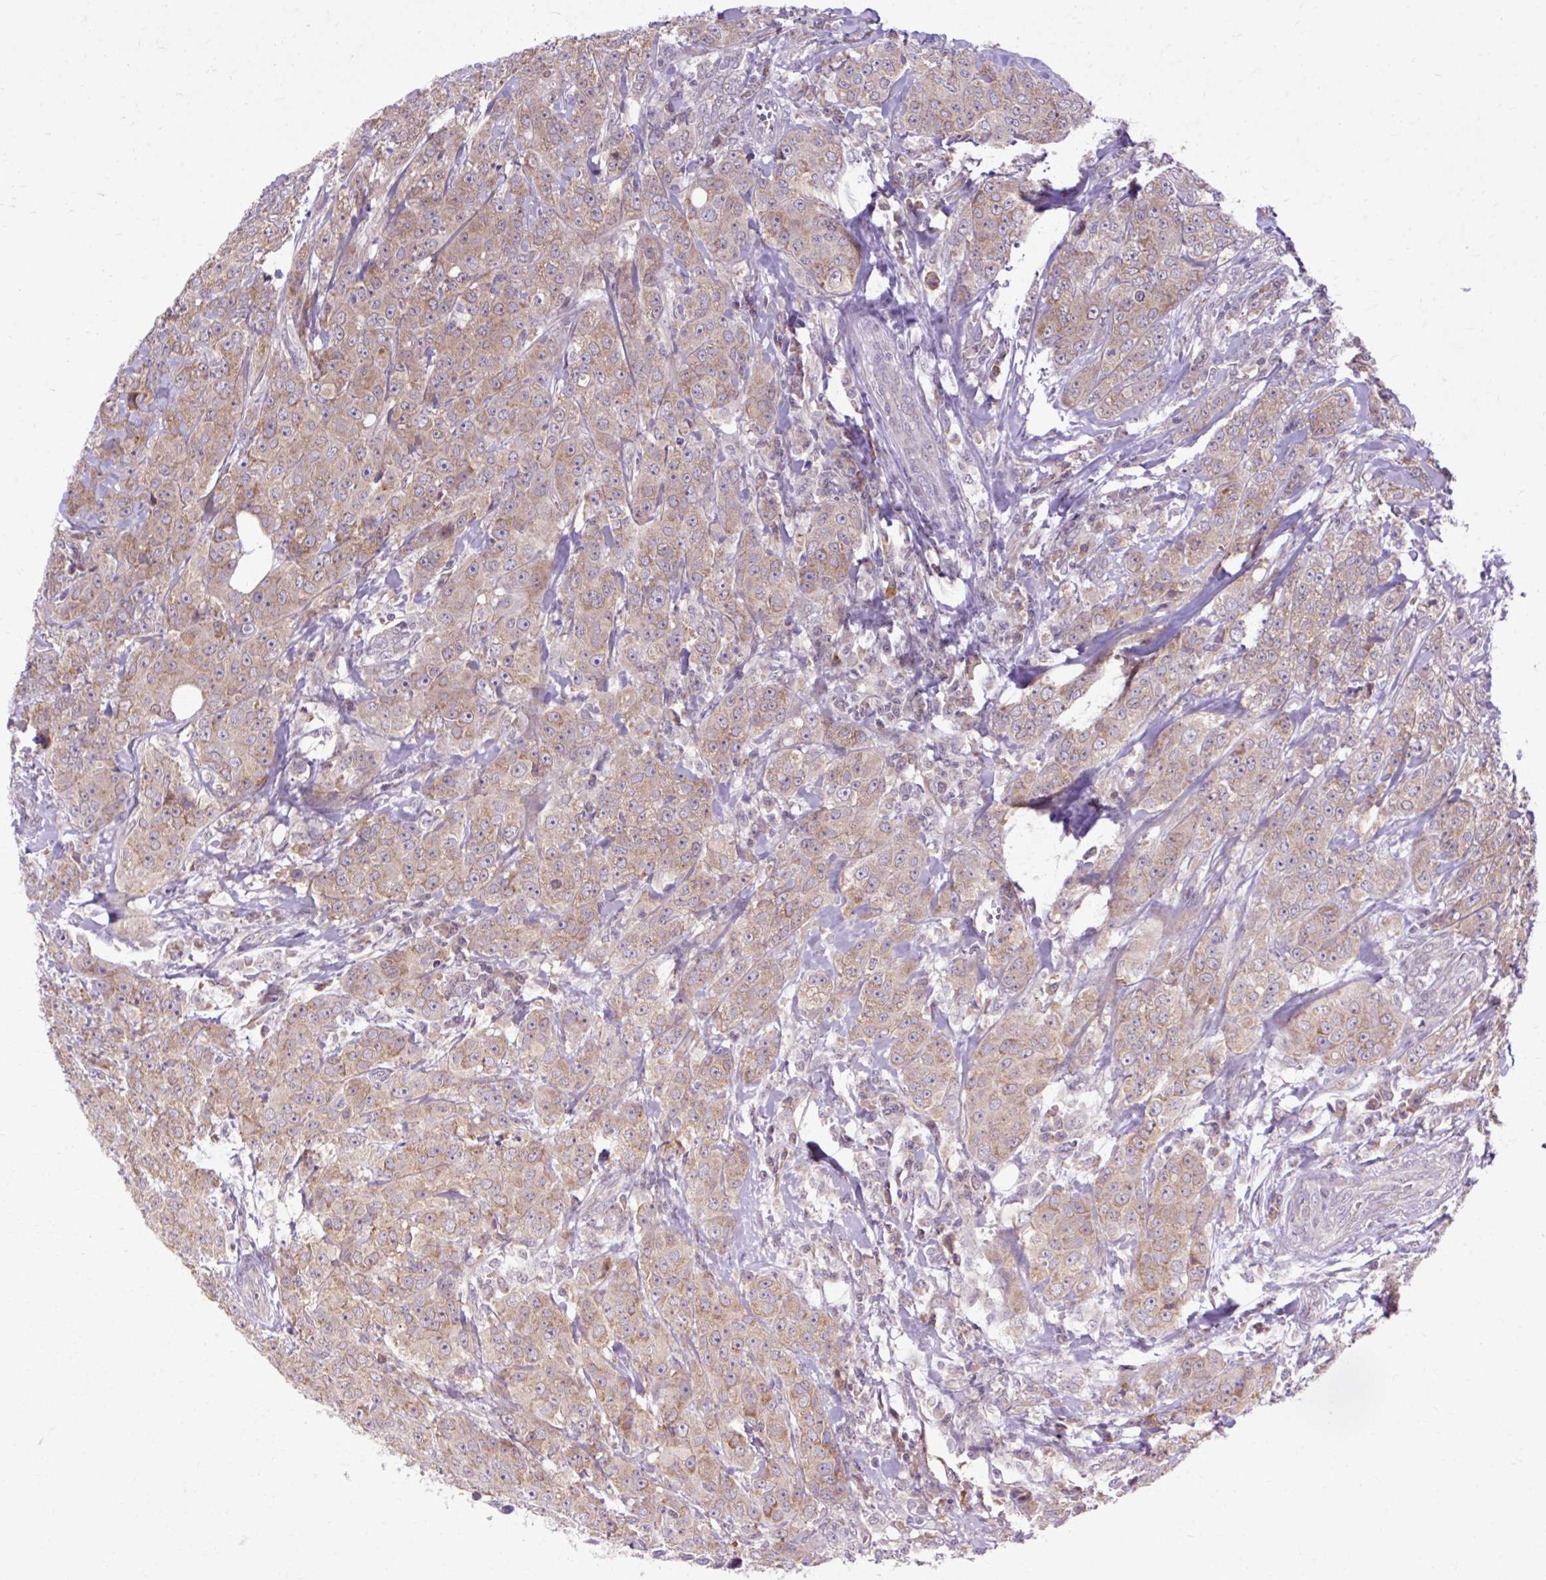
{"staining": {"intensity": "moderate", "quantity": ">75%", "location": "cytoplasmic/membranous"}, "tissue": "breast cancer", "cell_type": "Tumor cells", "image_type": "cancer", "snomed": [{"axis": "morphology", "description": "Duct carcinoma"}, {"axis": "topography", "description": "Breast"}], "caption": "Immunohistochemical staining of human breast invasive ductal carcinoma exhibits medium levels of moderate cytoplasmic/membranous protein positivity in approximately >75% of tumor cells.", "gene": "GEMIN2", "patient": {"sex": "female", "age": 43}}